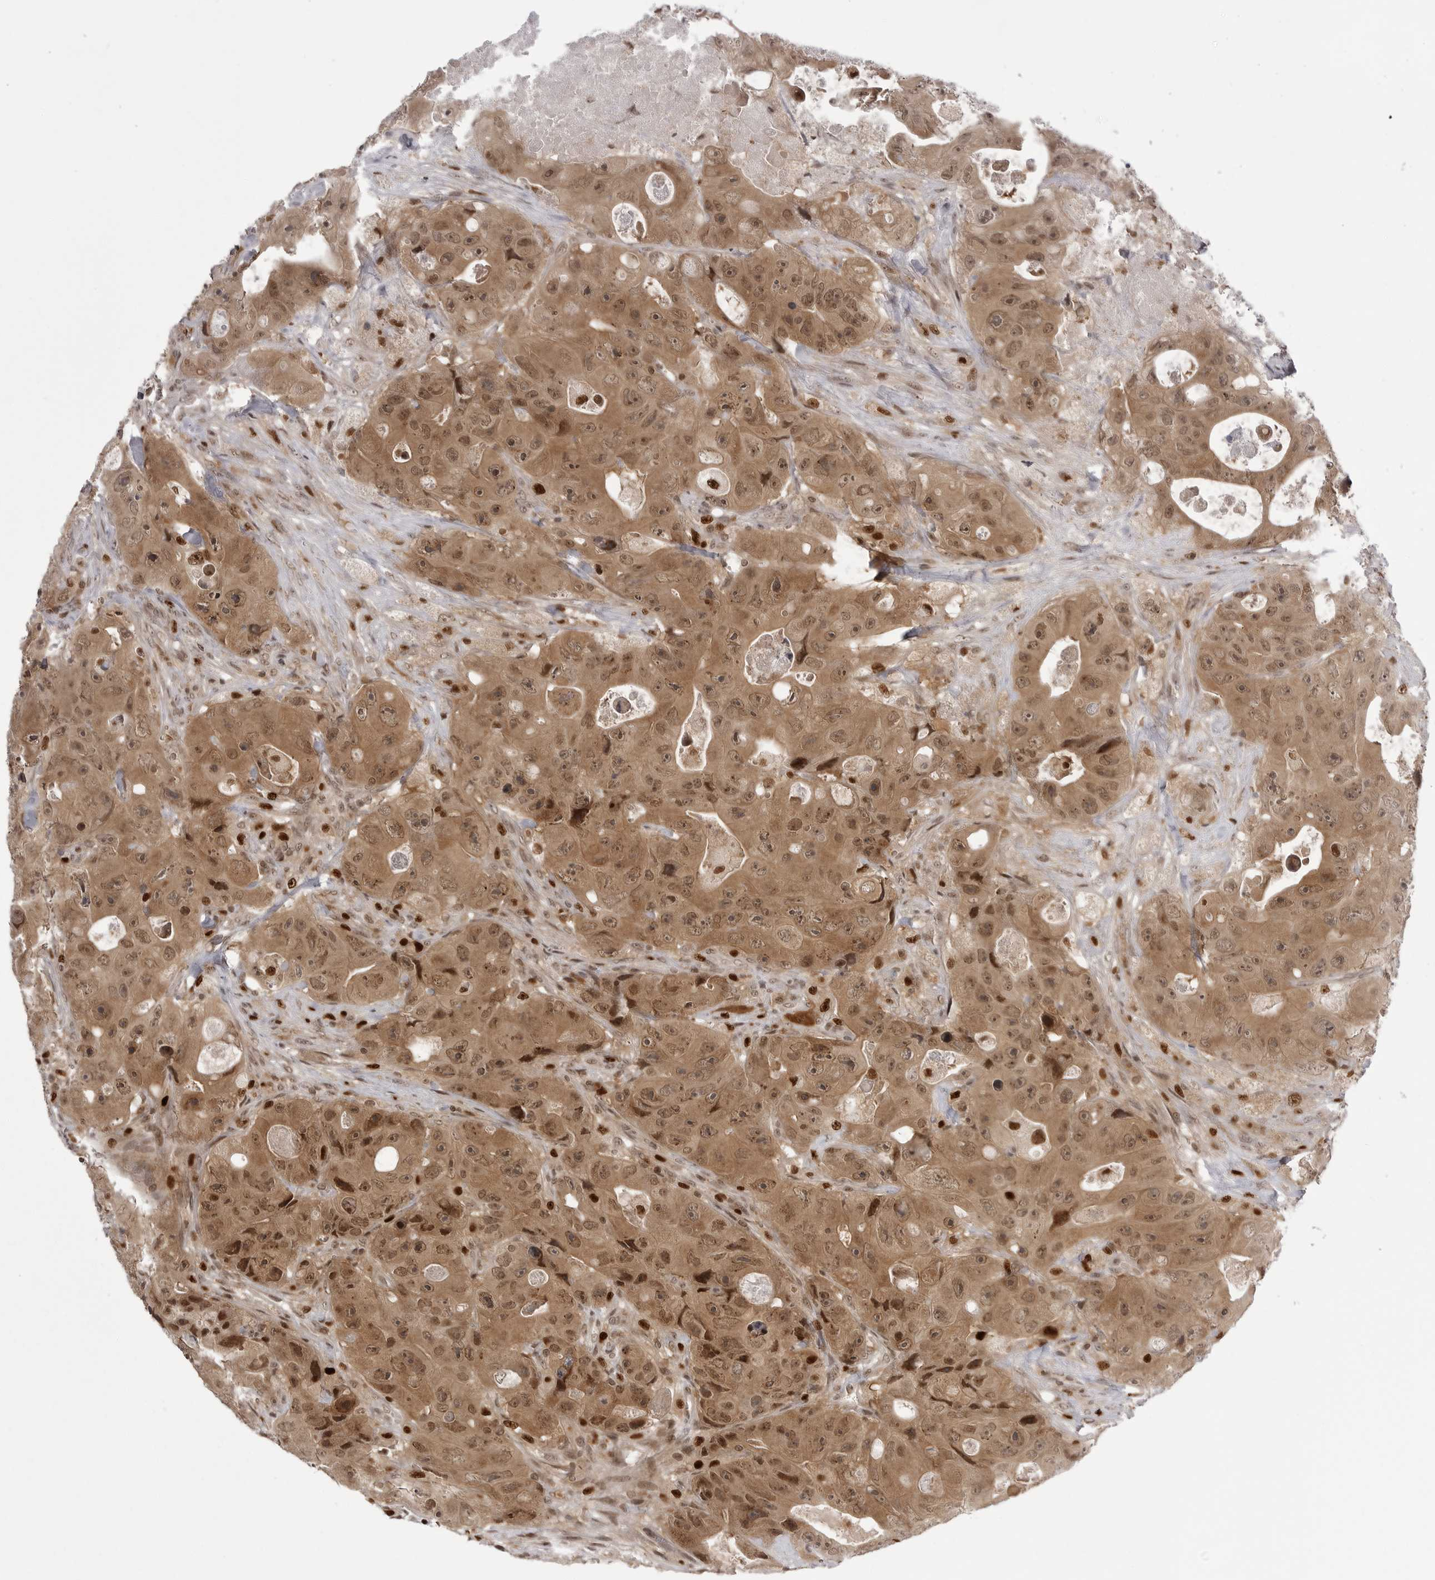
{"staining": {"intensity": "moderate", "quantity": ">75%", "location": "cytoplasmic/membranous,nuclear"}, "tissue": "colorectal cancer", "cell_type": "Tumor cells", "image_type": "cancer", "snomed": [{"axis": "morphology", "description": "Adenocarcinoma, NOS"}, {"axis": "topography", "description": "Colon"}], "caption": "Colorectal adenocarcinoma stained for a protein (brown) reveals moderate cytoplasmic/membranous and nuclear positive positivity in approximately >75% of tumor cells.", "gene": "PTK2B", "patient": {"sex": "female", "age": 46}}